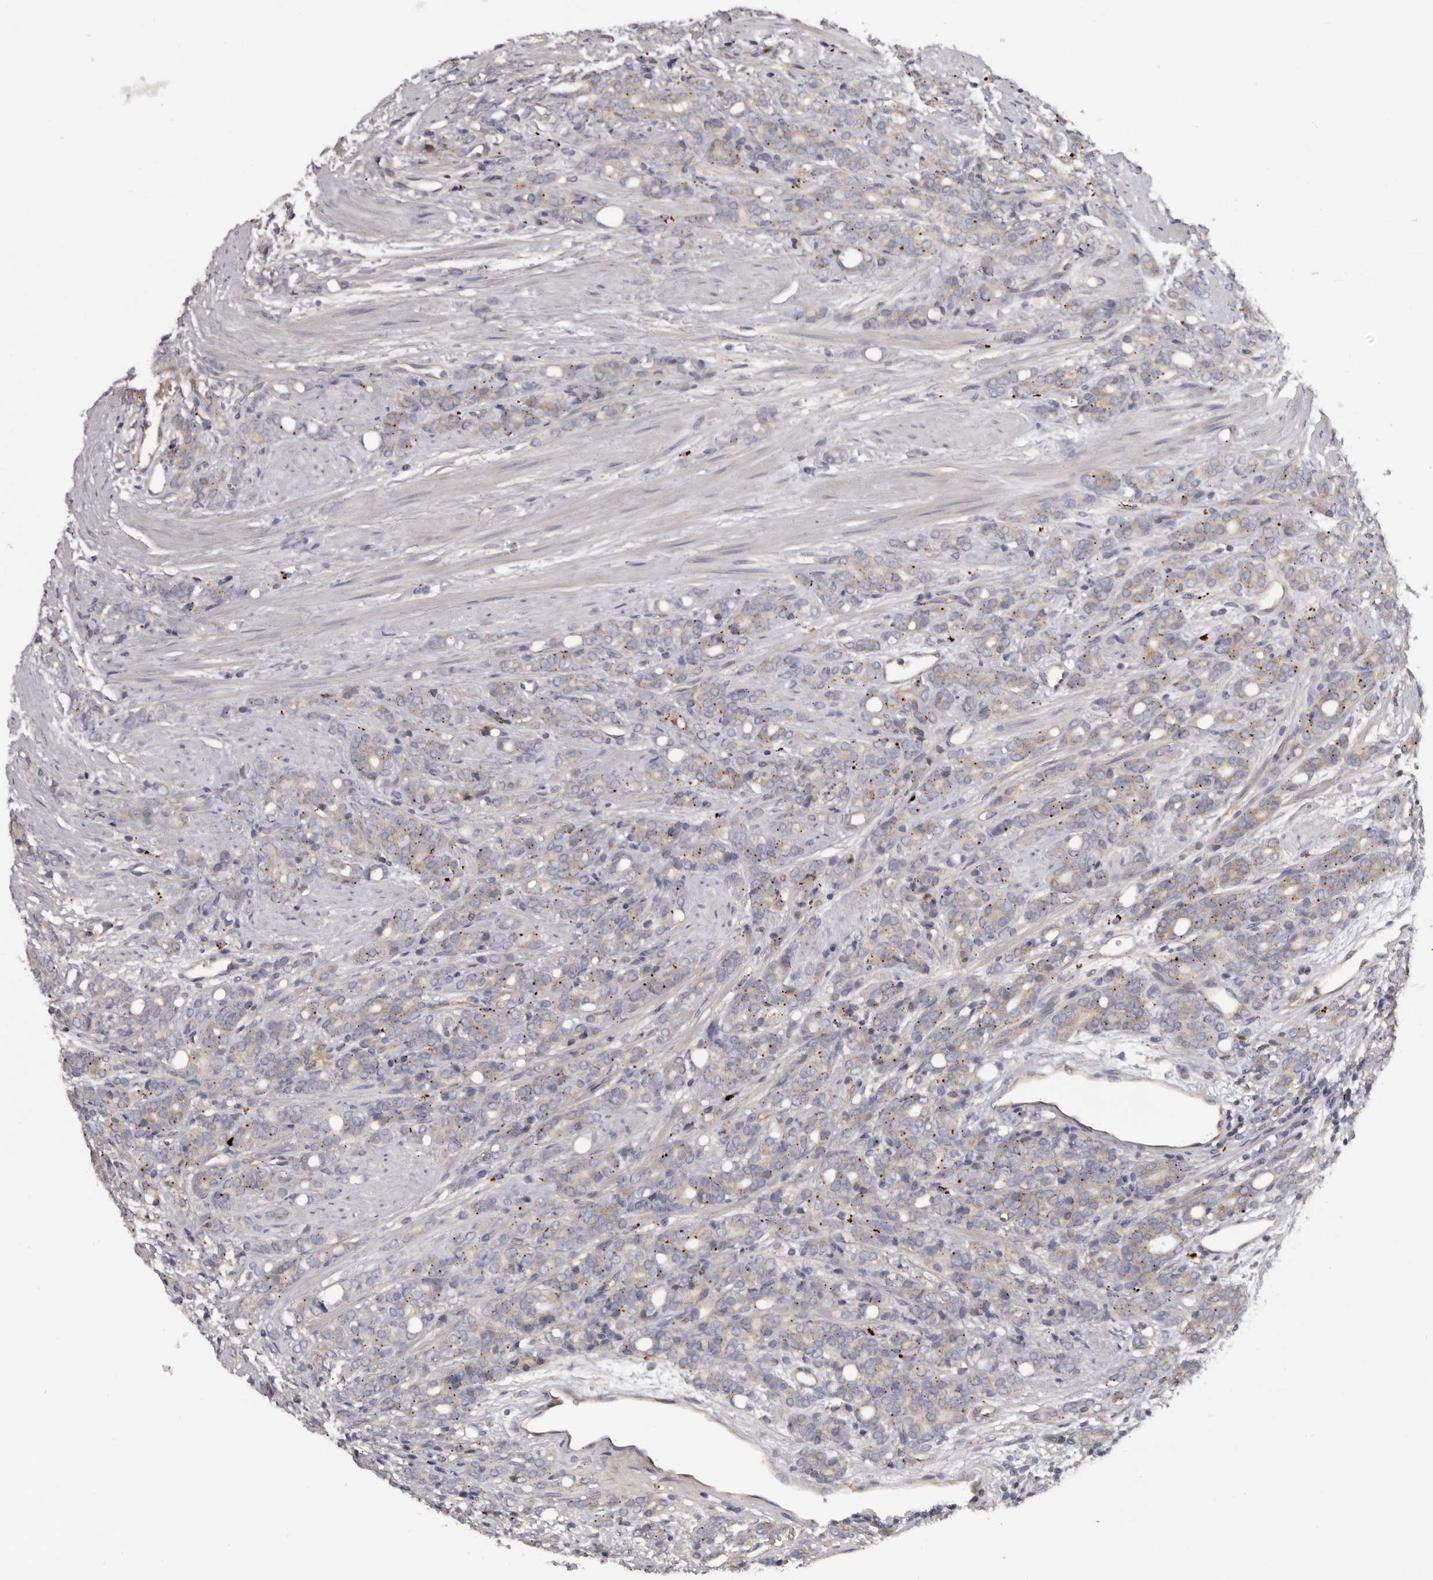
{"staining": {"intensity": "weak", "quantity": "<25%", "location": "cytoplasmic/membranous"}, "tissue": "prostate cancer", "cell_type": "Tumor cells", "image_type": "cancer", "snomed": [{"axis": "morphology", "description": "Adenocarcinoma, High grade"}, {"axis": "topography", "description": "Prostate"}], "caption": "Micrograph shows no protein positivity in tumor cells of prostate cancer tissue.", "gene": "INKA2", "patient": {"sex": "male", "age": 62}}